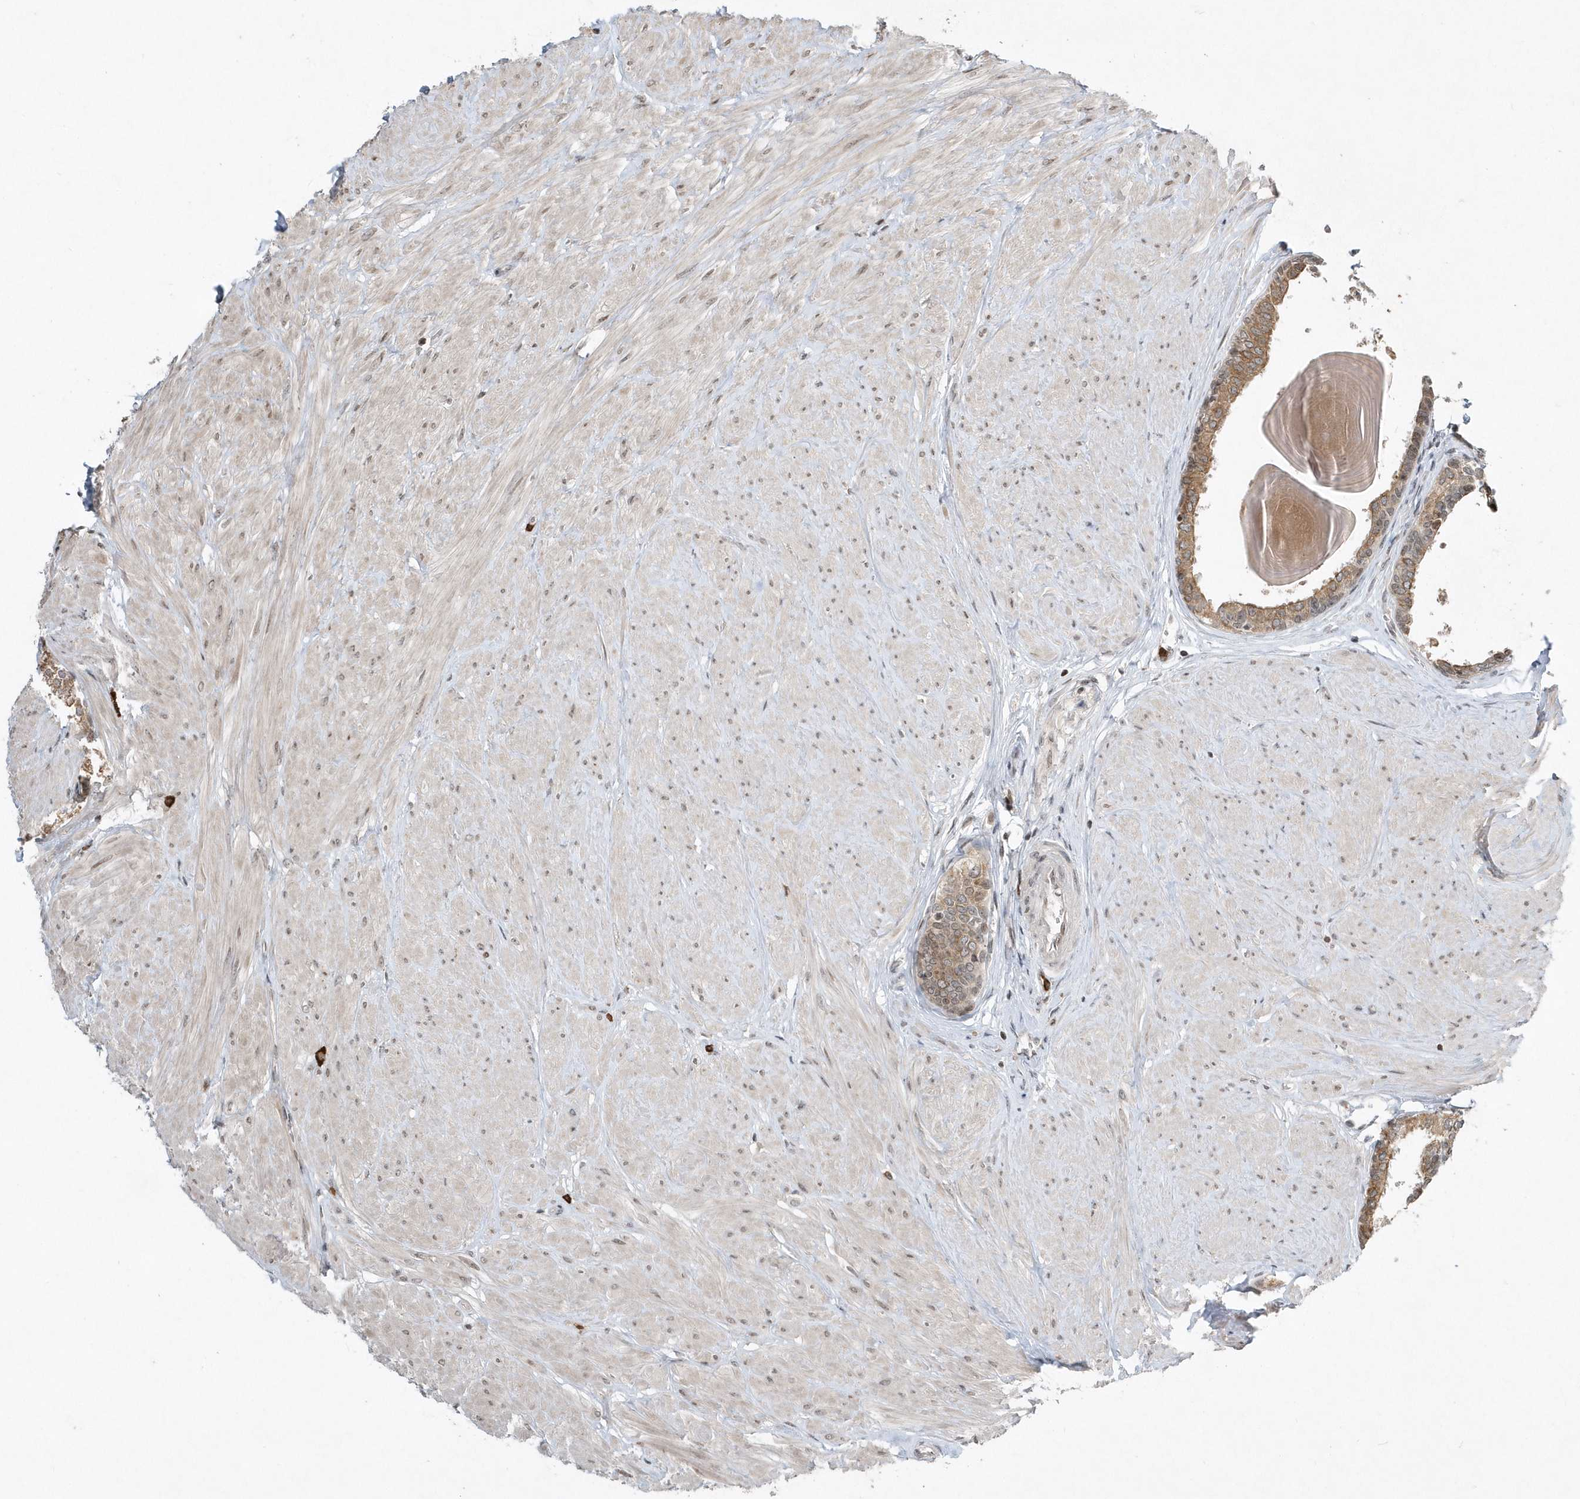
{"staining": {"intensity": "moderate", "quantity": ">75%", "location": "cytoplasmic/membranous"}, "tissue": "prostate", "cell_type": "Glandular cells", "image_type": "normal", "snomed": [{"axis": "morphology", "description": "Normal tissue, NOS"}, {"axis": "topography", "description": "Prostate"}], "caption": "Immunohistochemistry of normal prostate shows medium levels of moderate cytoplasmic/membranous staining in about >75% of glandular cells. The protein of interest is shown in brown color, while the nuclei are stained blue.", "gene": "EIF2B1", "patient": {"sex": "male", "age": 48}}